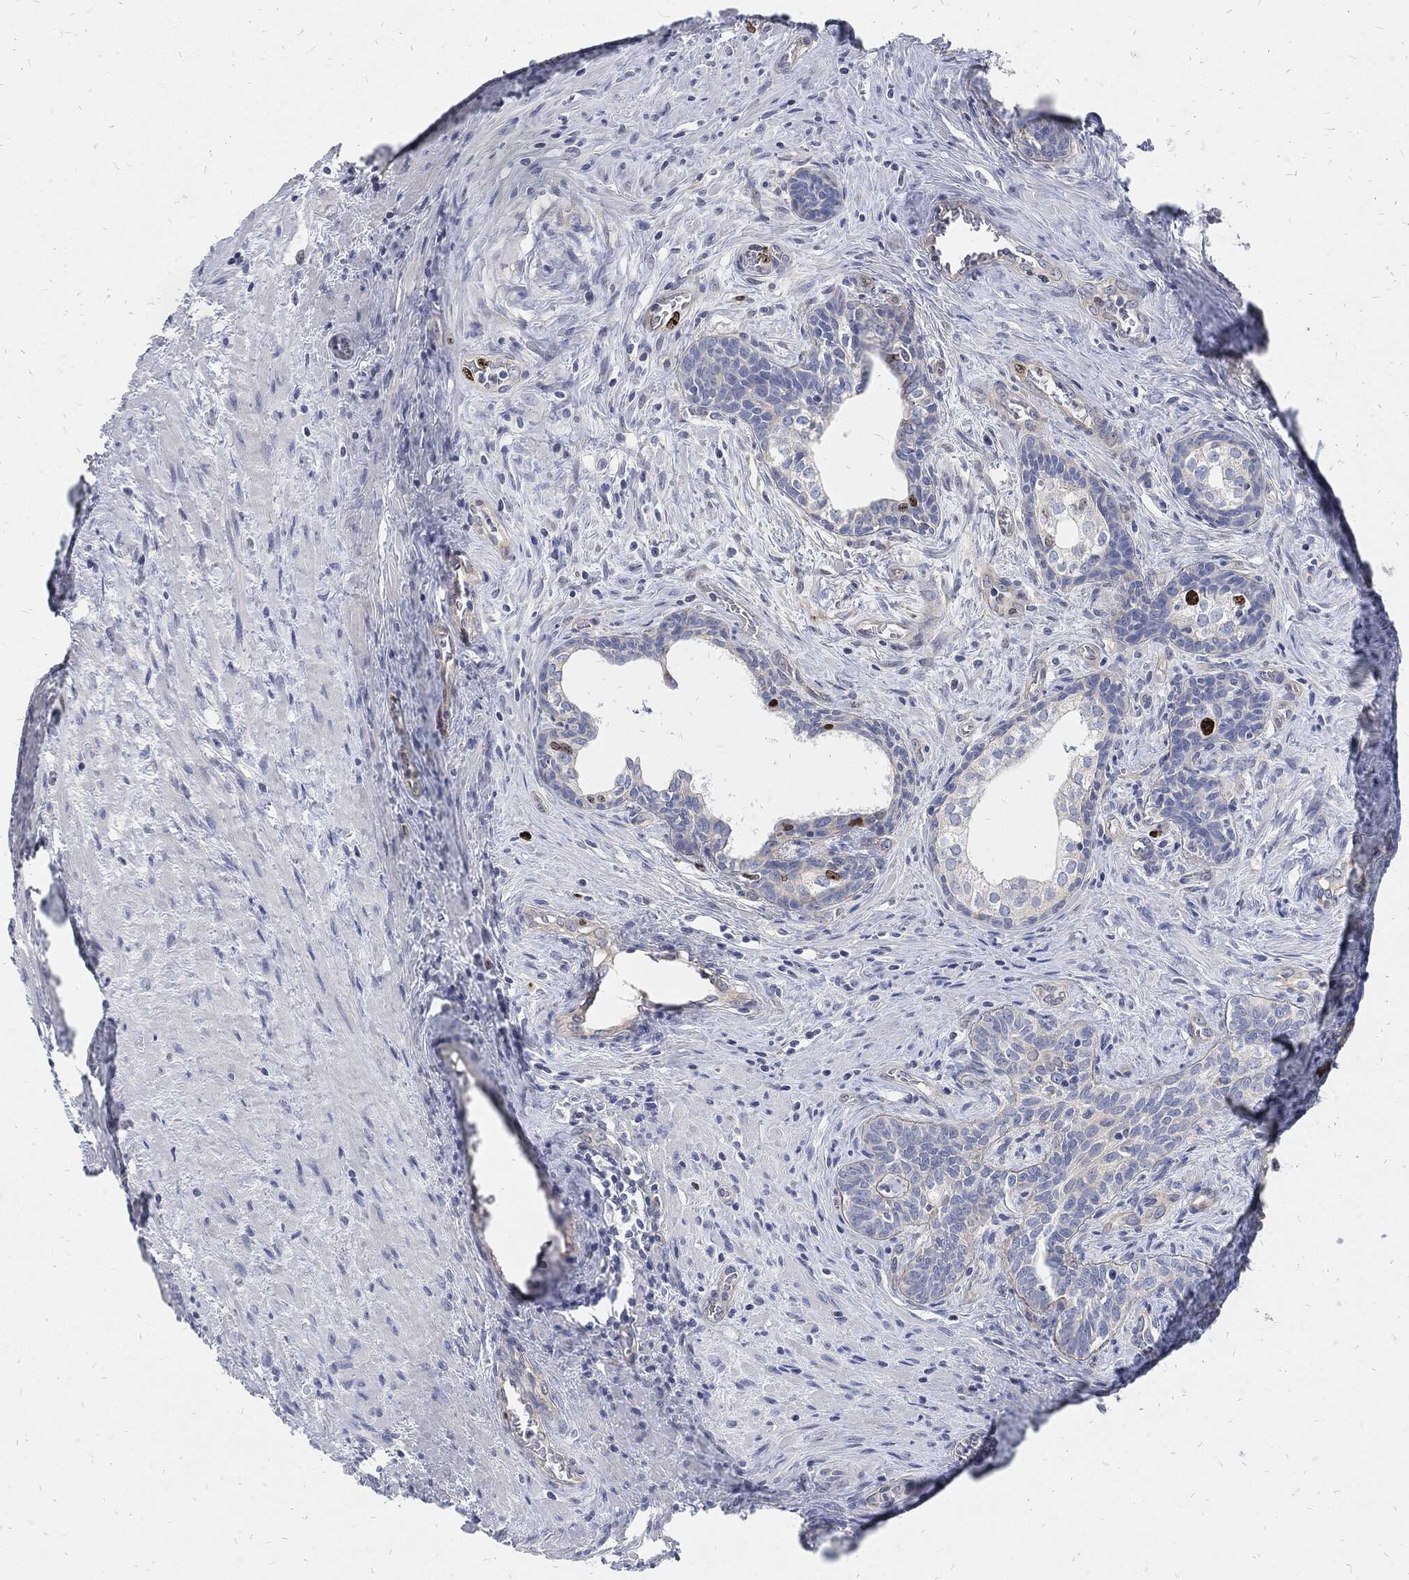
{"staining": {"intensity": "strong", "quantity": "<25%", "location": "nuclear"}, "tissue": "prostate cancer", "cell_type": "Tumor cells", "image_type": "cancer", "snomed": [{"axis": "morphology", "description": "Adenocarcinoma, NOS"}, {"axis": "morphology", "description": "Adenocarcinoma, High grade"}, {"axis": "topography", "description": "Prostate"}], "caption": "Immunohistochemistry (IHC) of prostate cancer demonstrates medium levels of strong nuclear expression in approximately <25% of tumor cells.", "gene": "MKI67", "patient": {"sex": "male", "age": 61}}